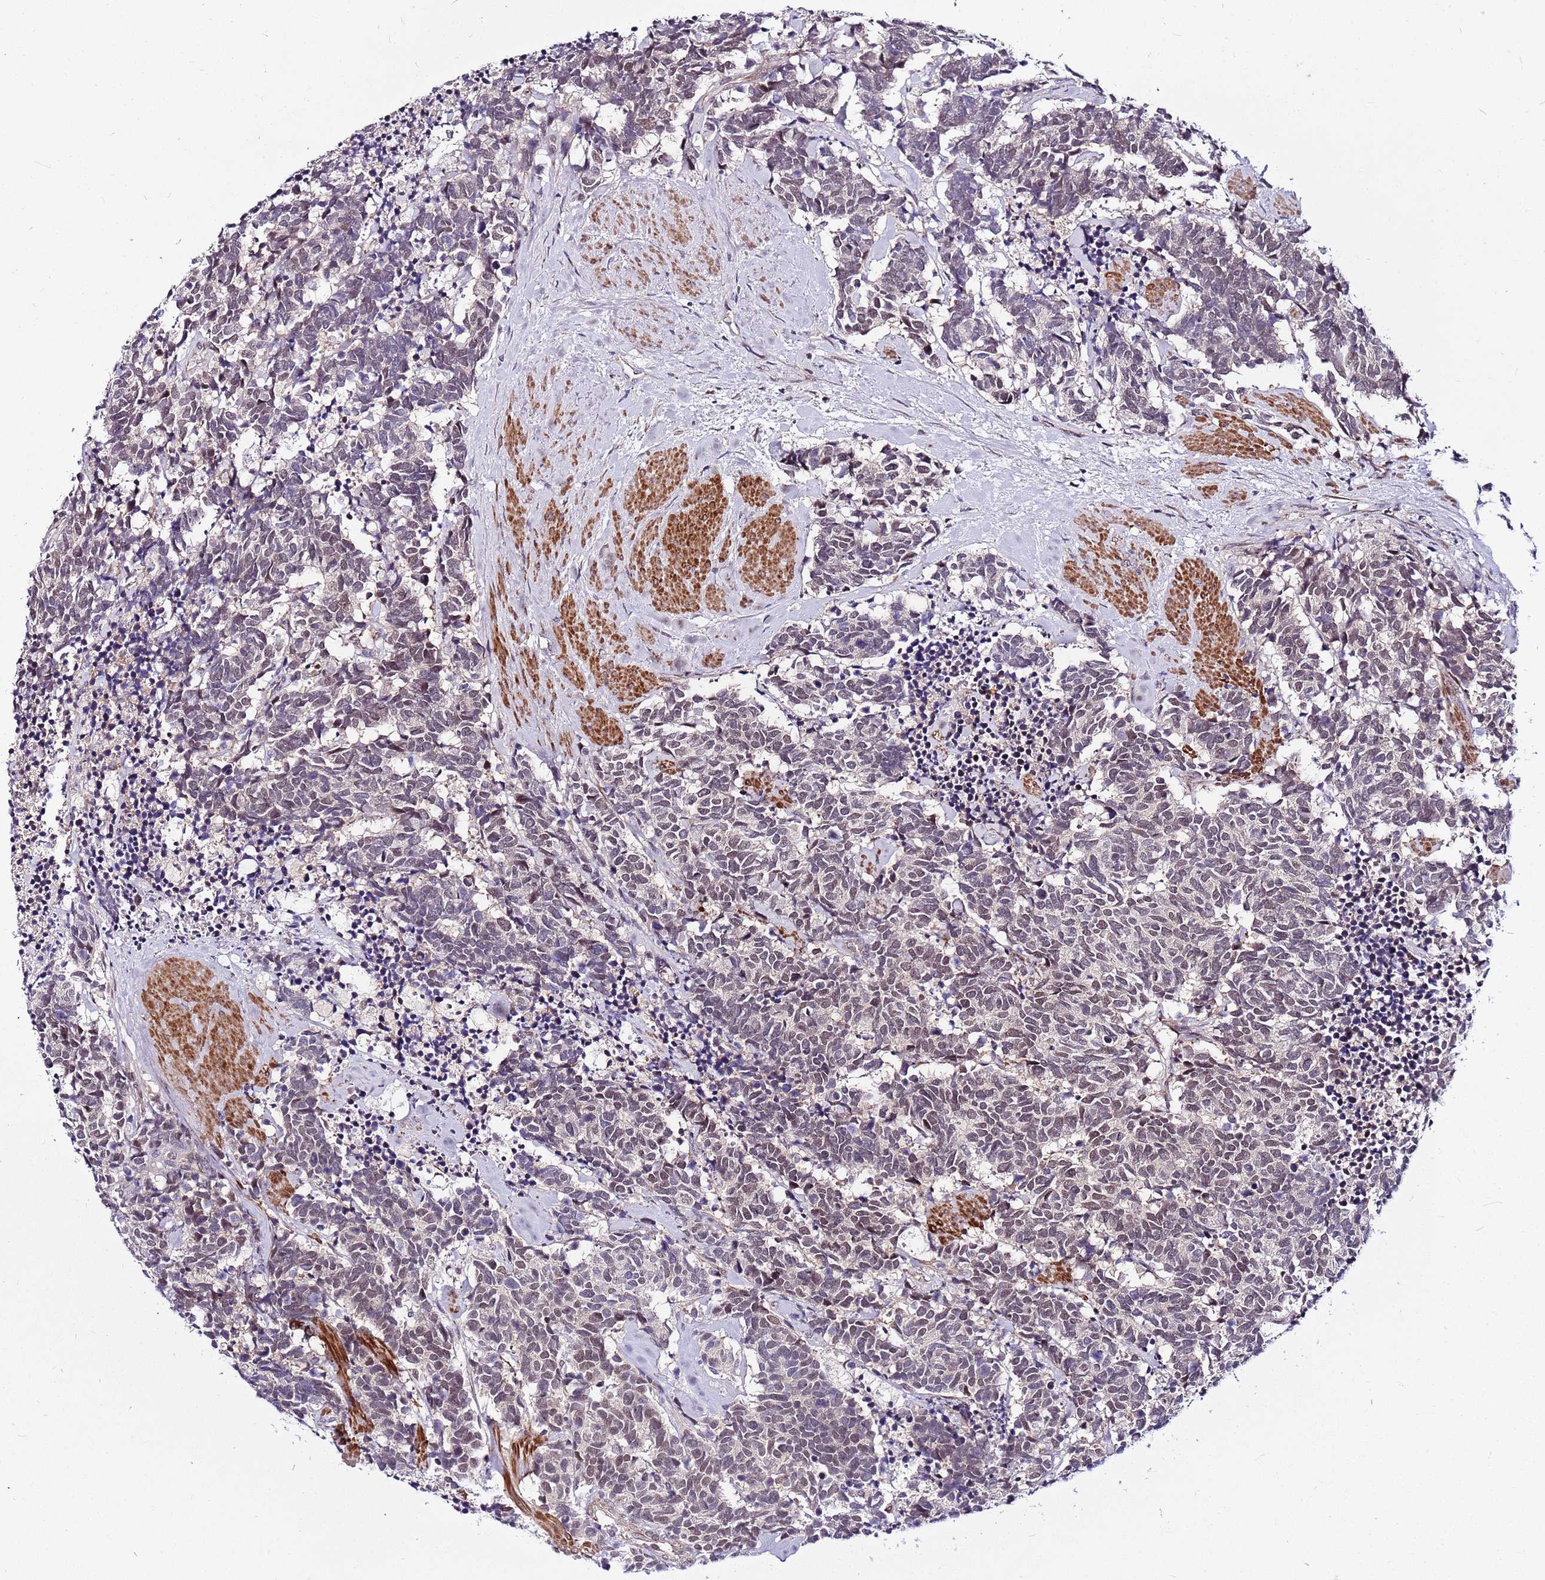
{"staining": {"intensity": "weak", "quantity": "25%-75%", "location": "nuclear"}, "tissue": "carcinoid", "cell_type": "Tumor cells", "image_type": "cancer", "snomed": [{"axis": "morphology", "description": "Carcinoma, NOS"}, {"axis": "morphology", "description": "Carcinoid, malignant, NOS"}, {"axis": "topography", "description": "Prostate"}], "caption": "Immunohistochemistry (IHC) staining of carcinoma, which displays low levels of weak nuclear expression in approximately 25%-75% of tumor cells indicating weak nuclear protein expression. The staining was performed using DAB (brown) for protein detection and nuclei were counterstained in hematoxylin (blue).", "gene": "POLE3", "patient": {"sex": "male", "age": 57}}